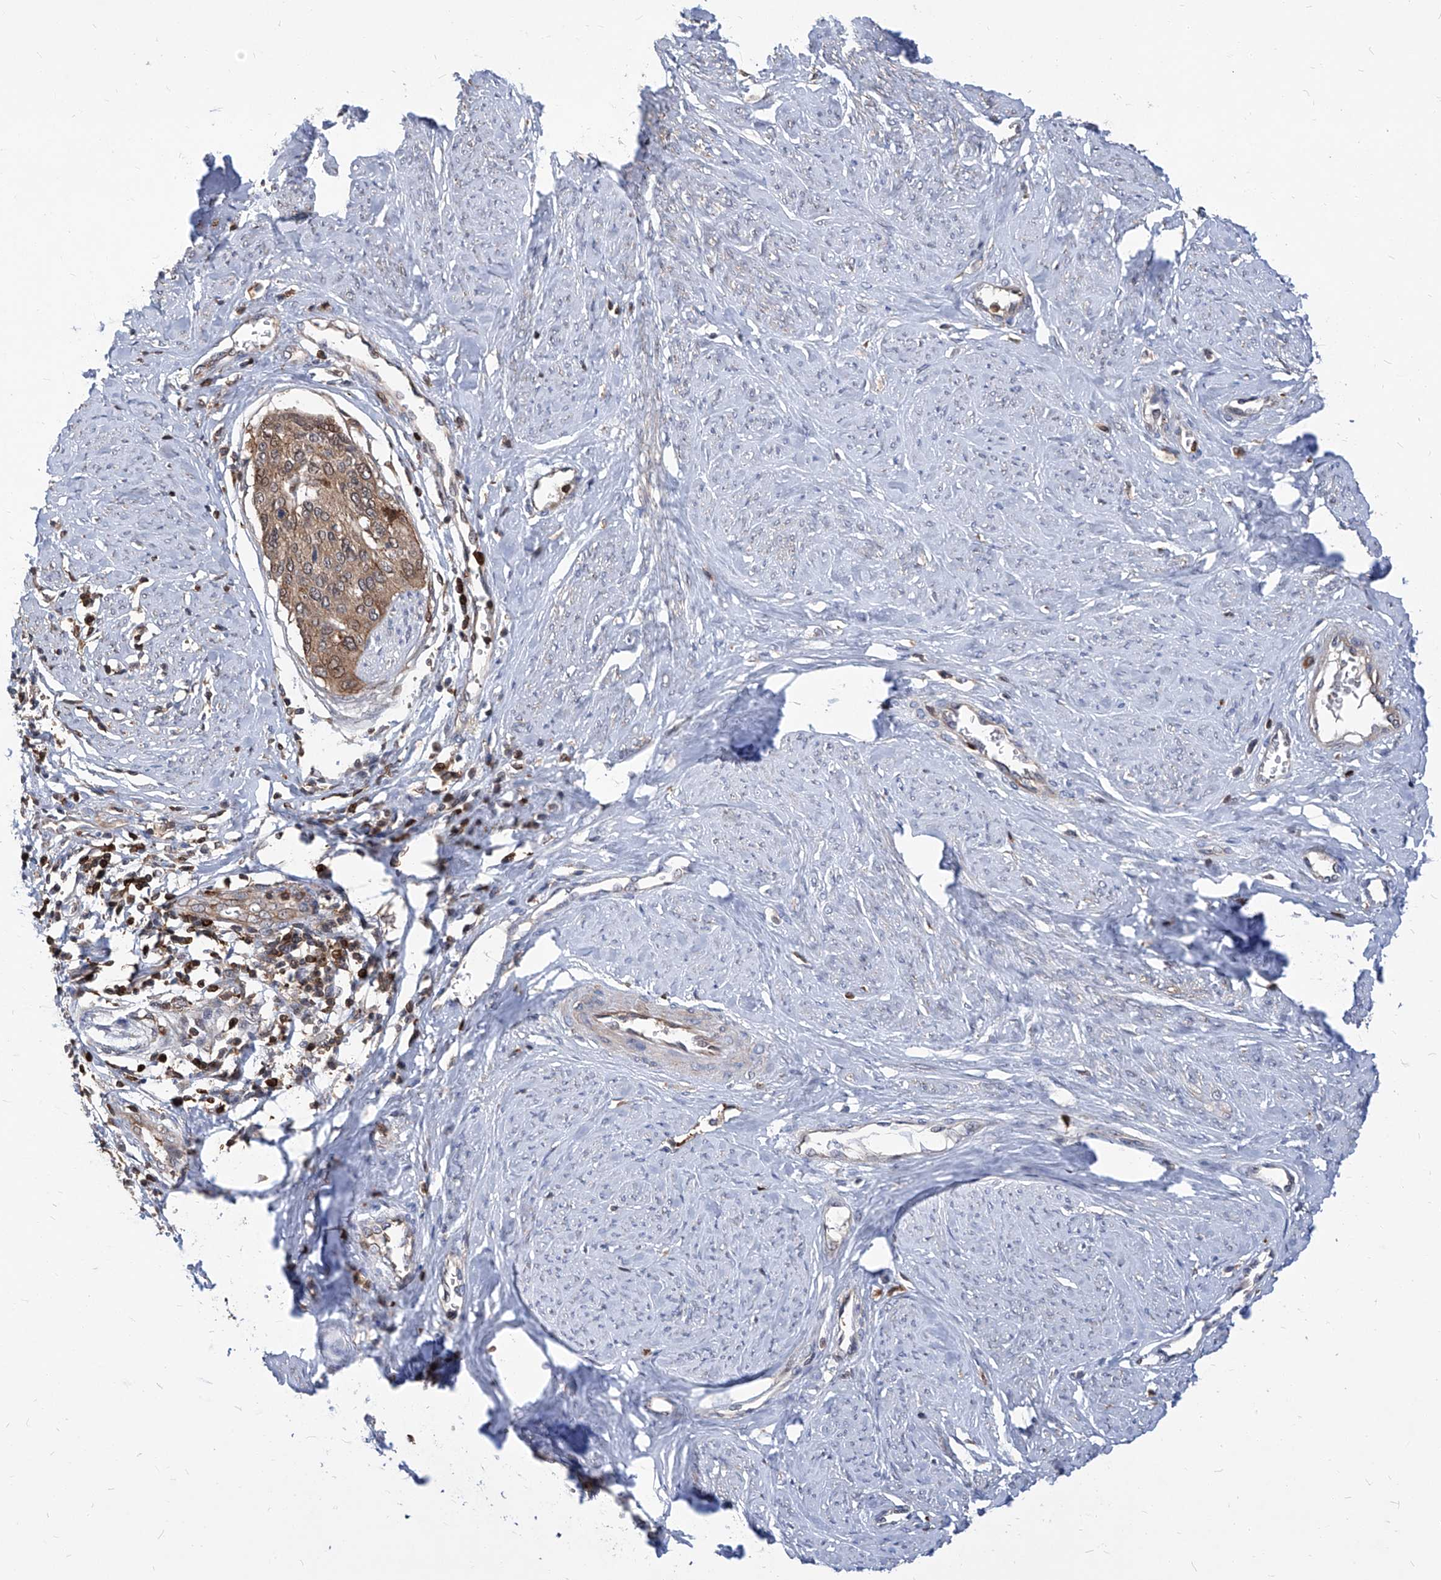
{"staining": {"intensity": "moderate", "quantity": ">75%", "location": "cytoplasmic/membranous"}, "tissue": "cervical cancer", "cell_type": "Tumor cells", "image_type": "cancer", "snomed": [{"axis": "morphology", "description": "Squamous cell carcinoma, NOS"}, {"axis": "topography", "description": "Cervix"}], "caption": "This histopathology image displays immunohistochemistry staining of cervical cancer (squamous cell carcinoma), with medium moderate cytoplasmic/membranous expression in about >75% of tumor cells.", "gene": "ABRACL", "patient": {"sex": "female", "age": 37}}